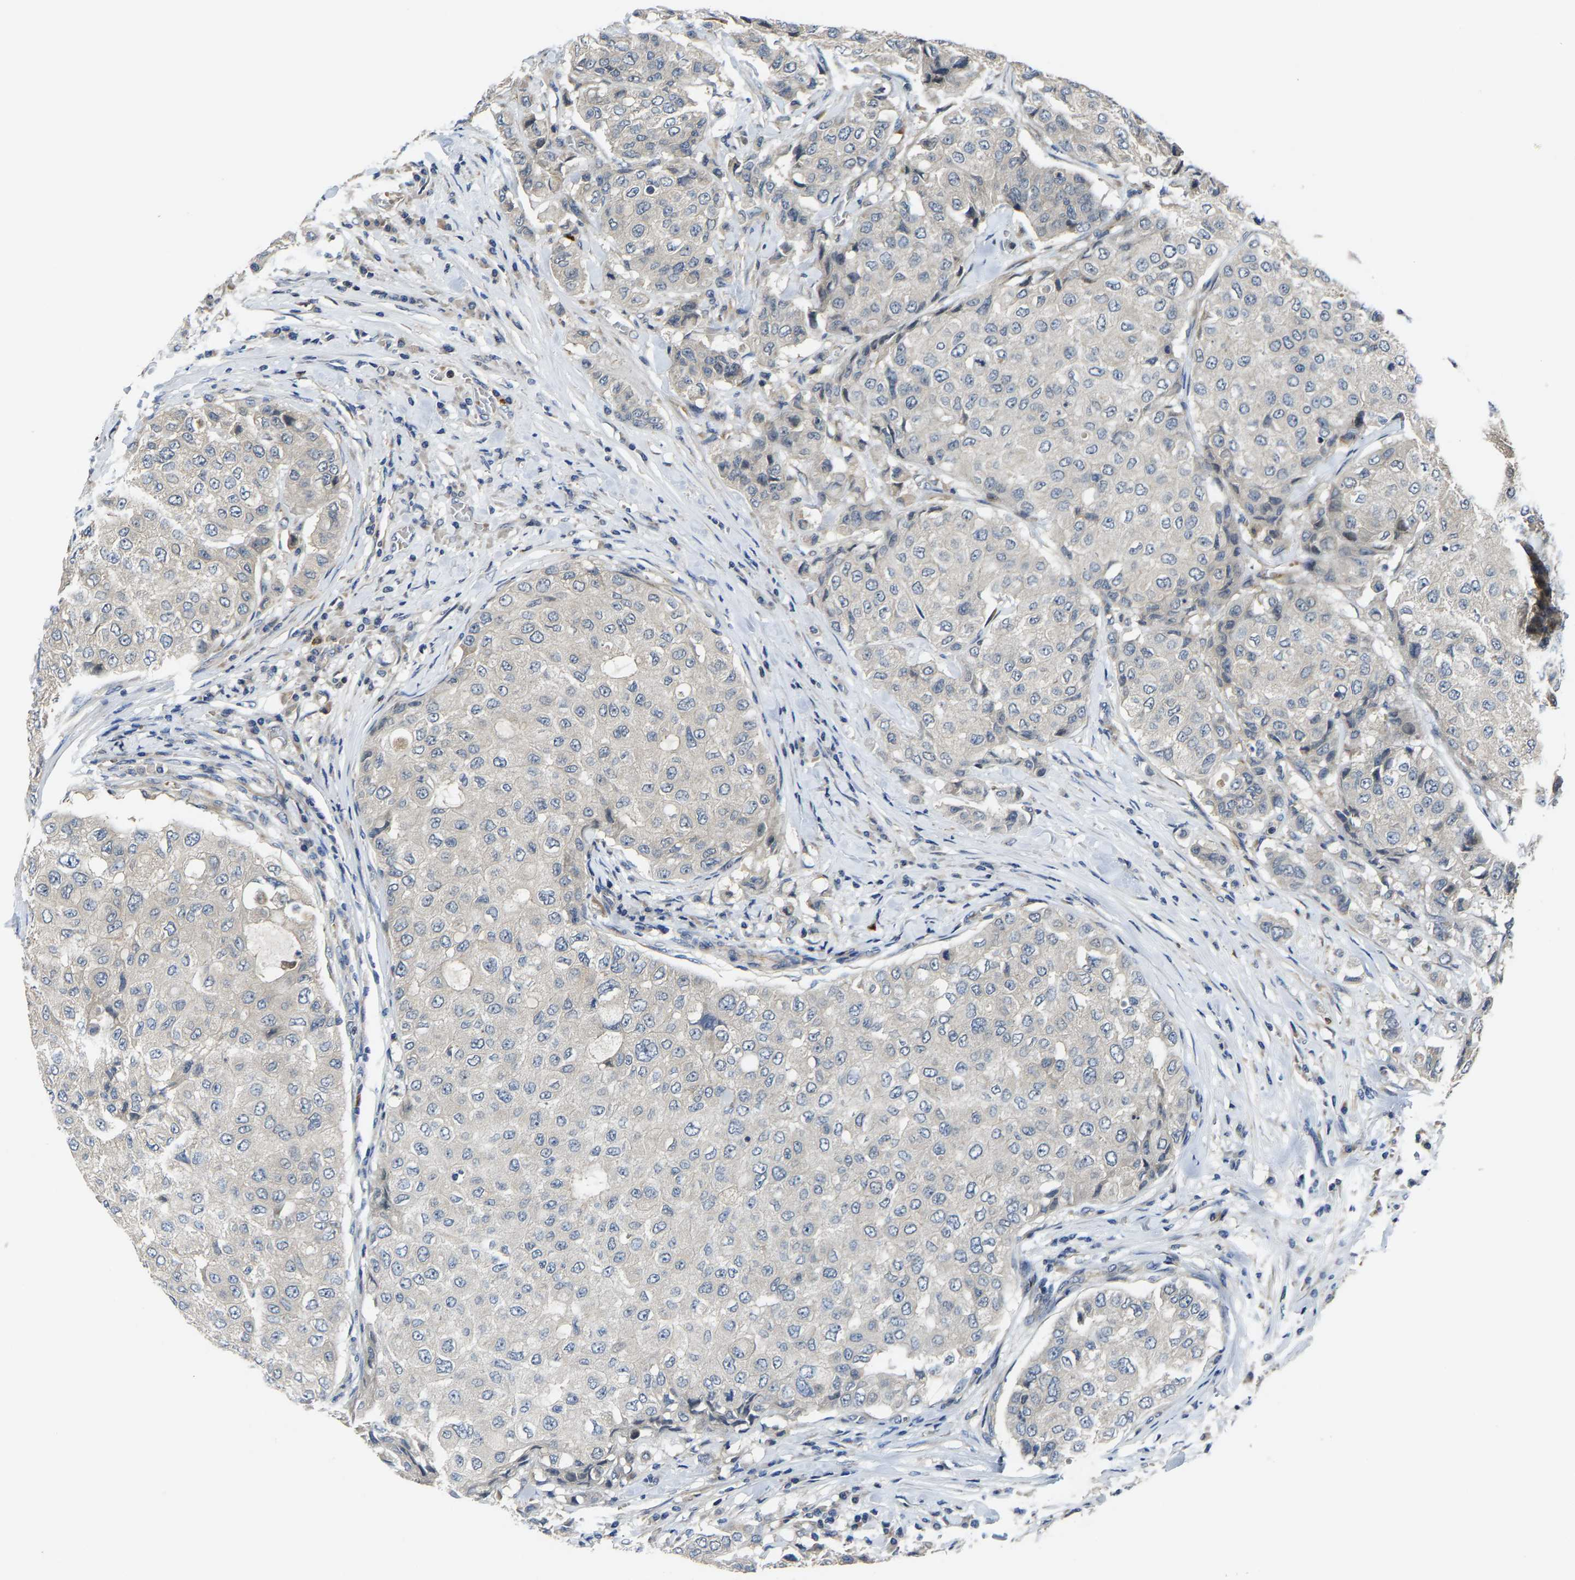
{"staining": {"intensity": "negative", "quantity": "none", "location": "none"}, "tissue": "breast cancer", "cell_type": "Tumor cells", "image_type": "cancer", "snomed": [{"axis": "morphology", "description": "Duct carcinoma"}, {"axis": "topography", "description": "Breast"}], "caption": "The immunohistochemistry (IHC) photomicrograph has no significant positivity in tumor cells of intraductal carcinoma (breast) tissue.", "gene": "AGBL3", "patient": {"sex": "female", "age": 27}}